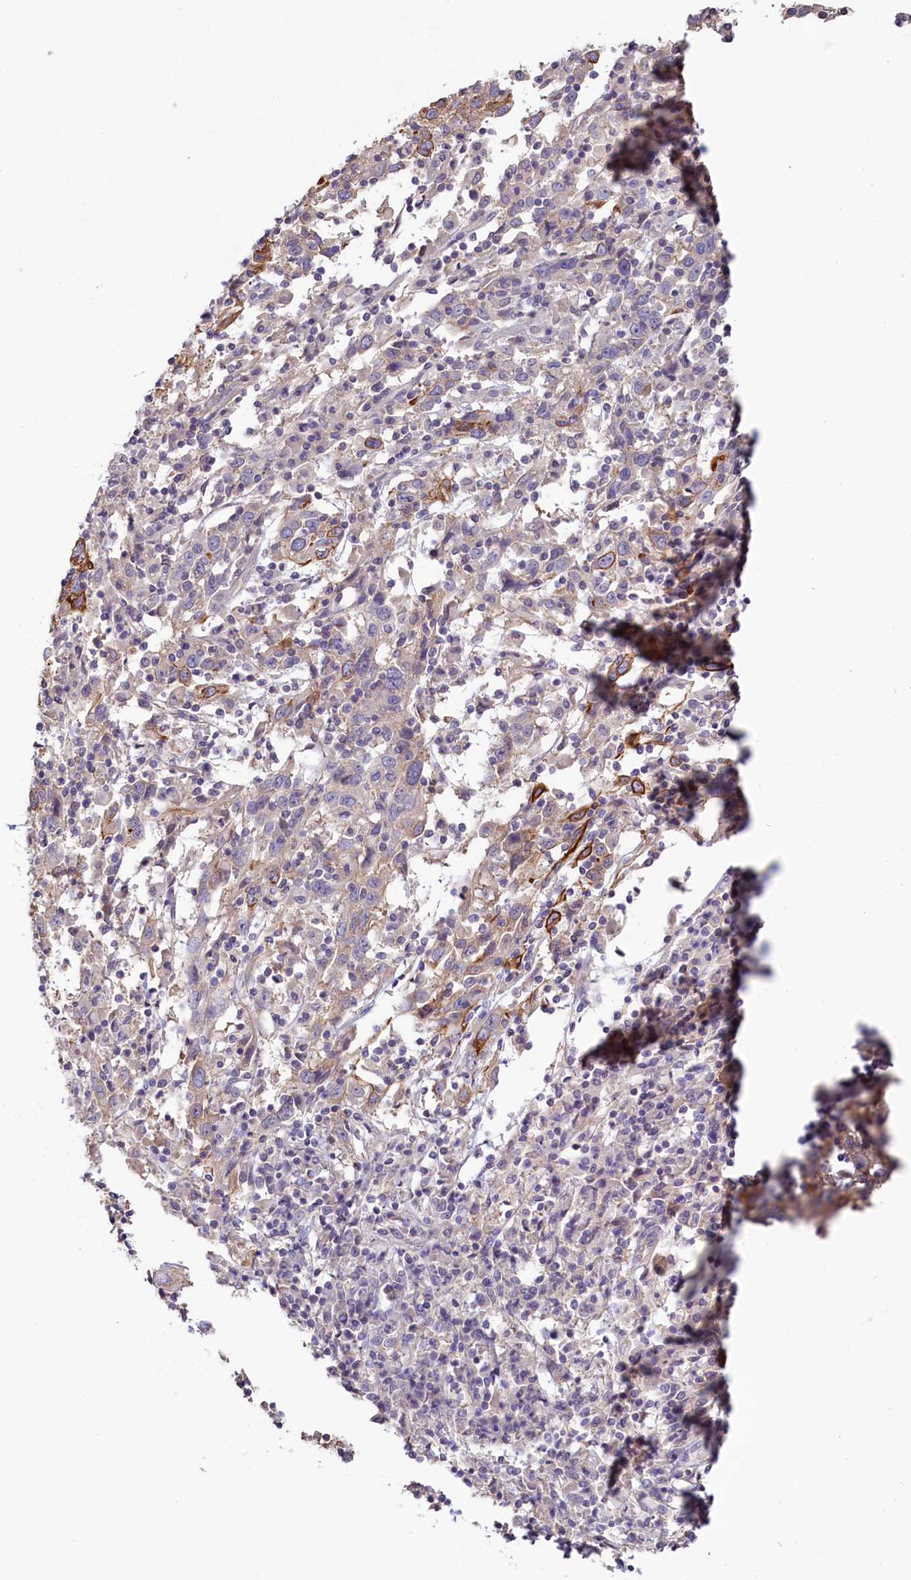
{"staining": {"intensity": "strong", "quantity": "<25%", "location": "cytoplasmic/membranous"}, "tissue": "cervical cancer", "cell_type": "Tumor cells", "image_type": "cancer", "snomed": [{"axis": "morphology", "description": "Squamous cell carcinoma, NOS"}, {"axis": "topography", "description": "Cervix"}], "caption": "Immunohistochemistry histopathology image of neoplastic tissue: squamous cell carcinoma (cervical) stained using IHC exhibits medium levels of strong protein expression localized specifically in the cytoplasmic/membranous of tumor cells, appearing as a cytoplasmic/membranous brown color.", "gene": "PDE6D", "patient": {"sex": "female", "age": 46}}